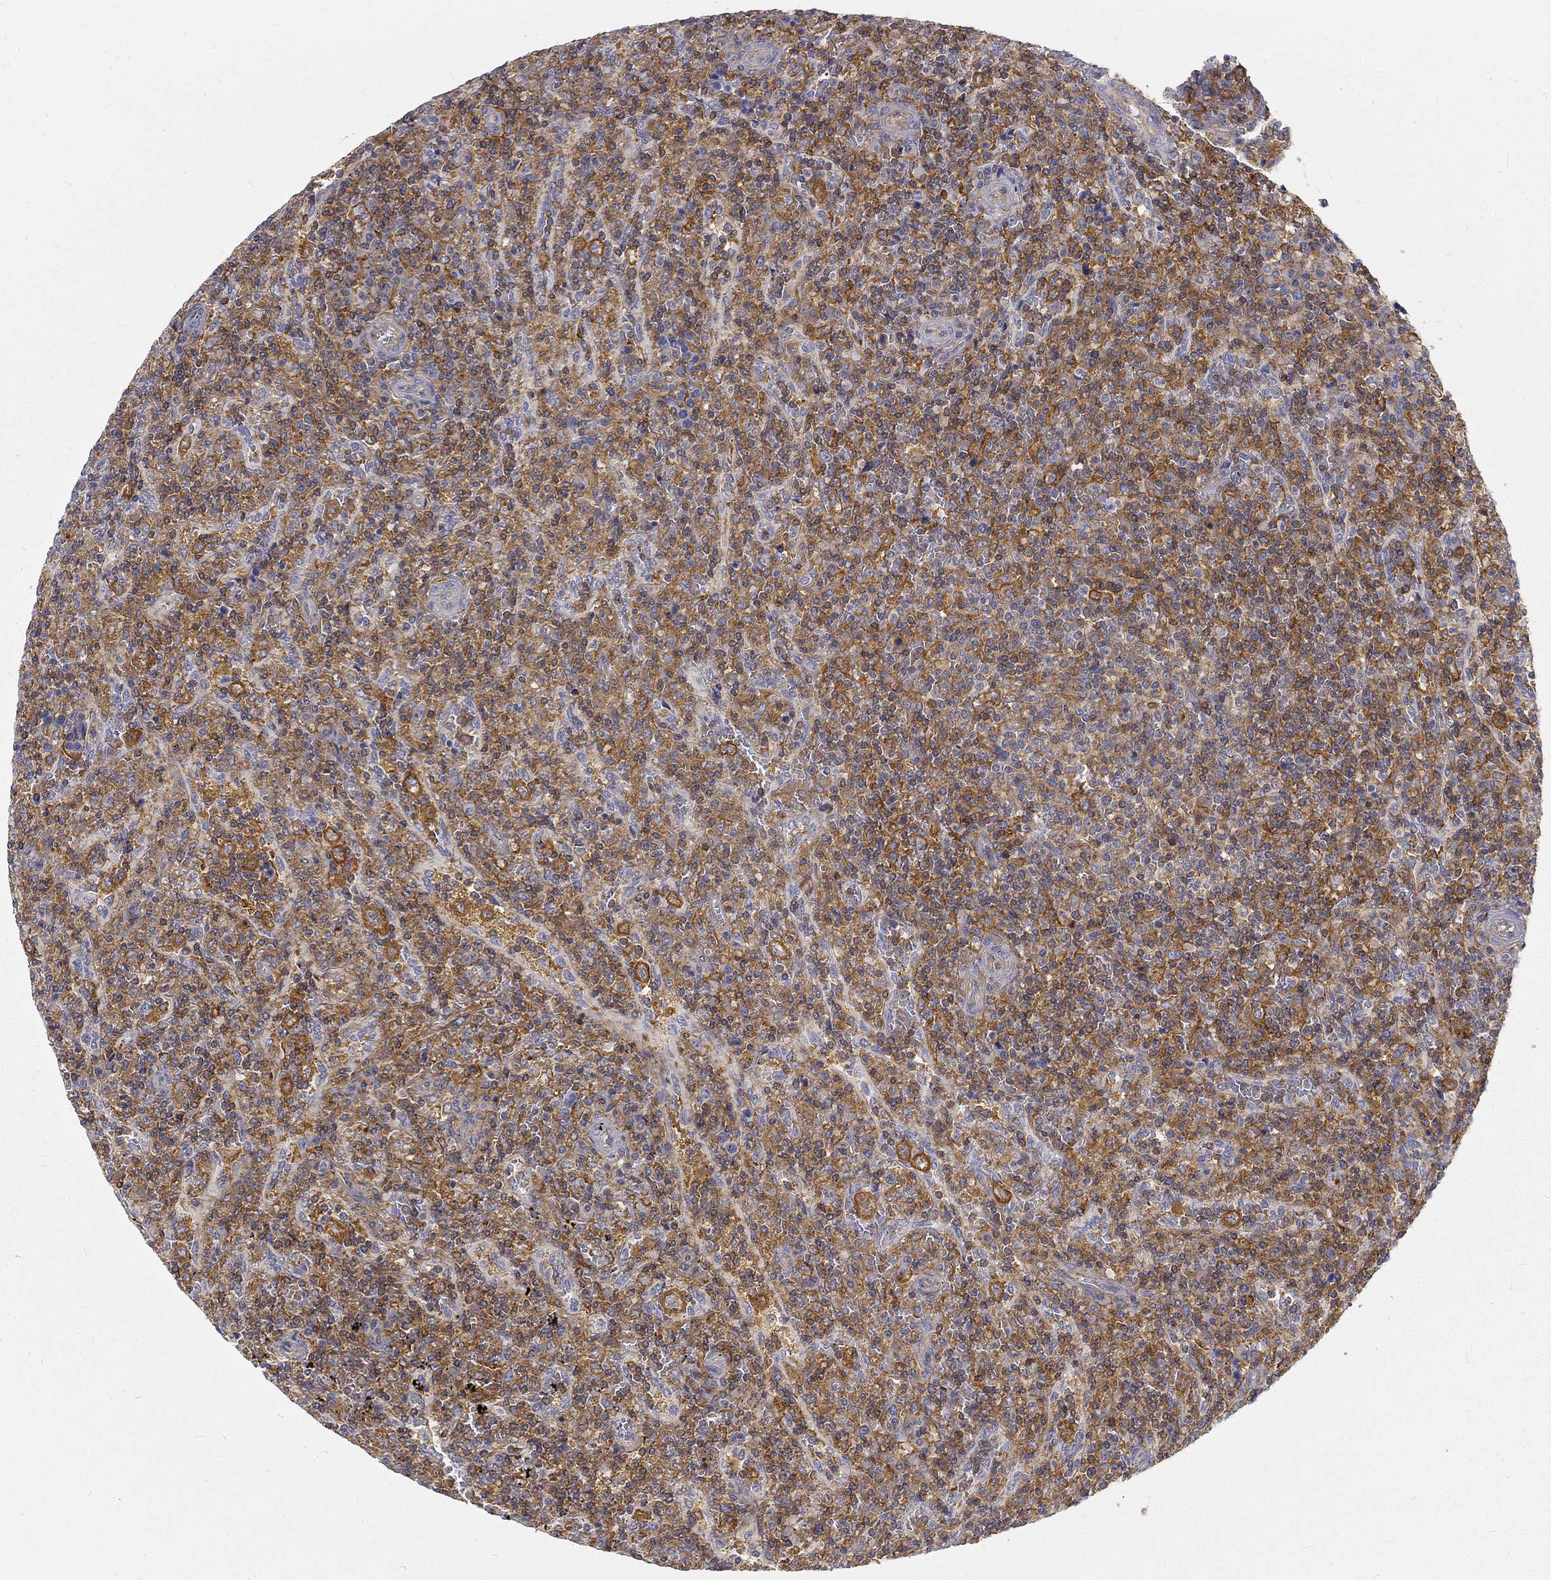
{"staining": {"intensity": "moderate", "quantity": "25%-75%", "location": "cytoplasmic/membranous"}, "tissue": "lymphoma", "cell_type": "Tumor cells", "image_type": "cancer", "snomed": [{"axis": "morphology", "description": "Malignant lymphoma, non-Hodgkin's type, Low grade"}, {"axis": "topography", "description": "Spleen"}], "caption": "The immunohistochemical stain highlights moderate cytoplasmic/membranous expression in tumor cells of low-grade malignant lymphoma, non-Hodgkin's type tissue.", "gene": "MTMR11", "patient": {"sex": "male", "age": 62}}